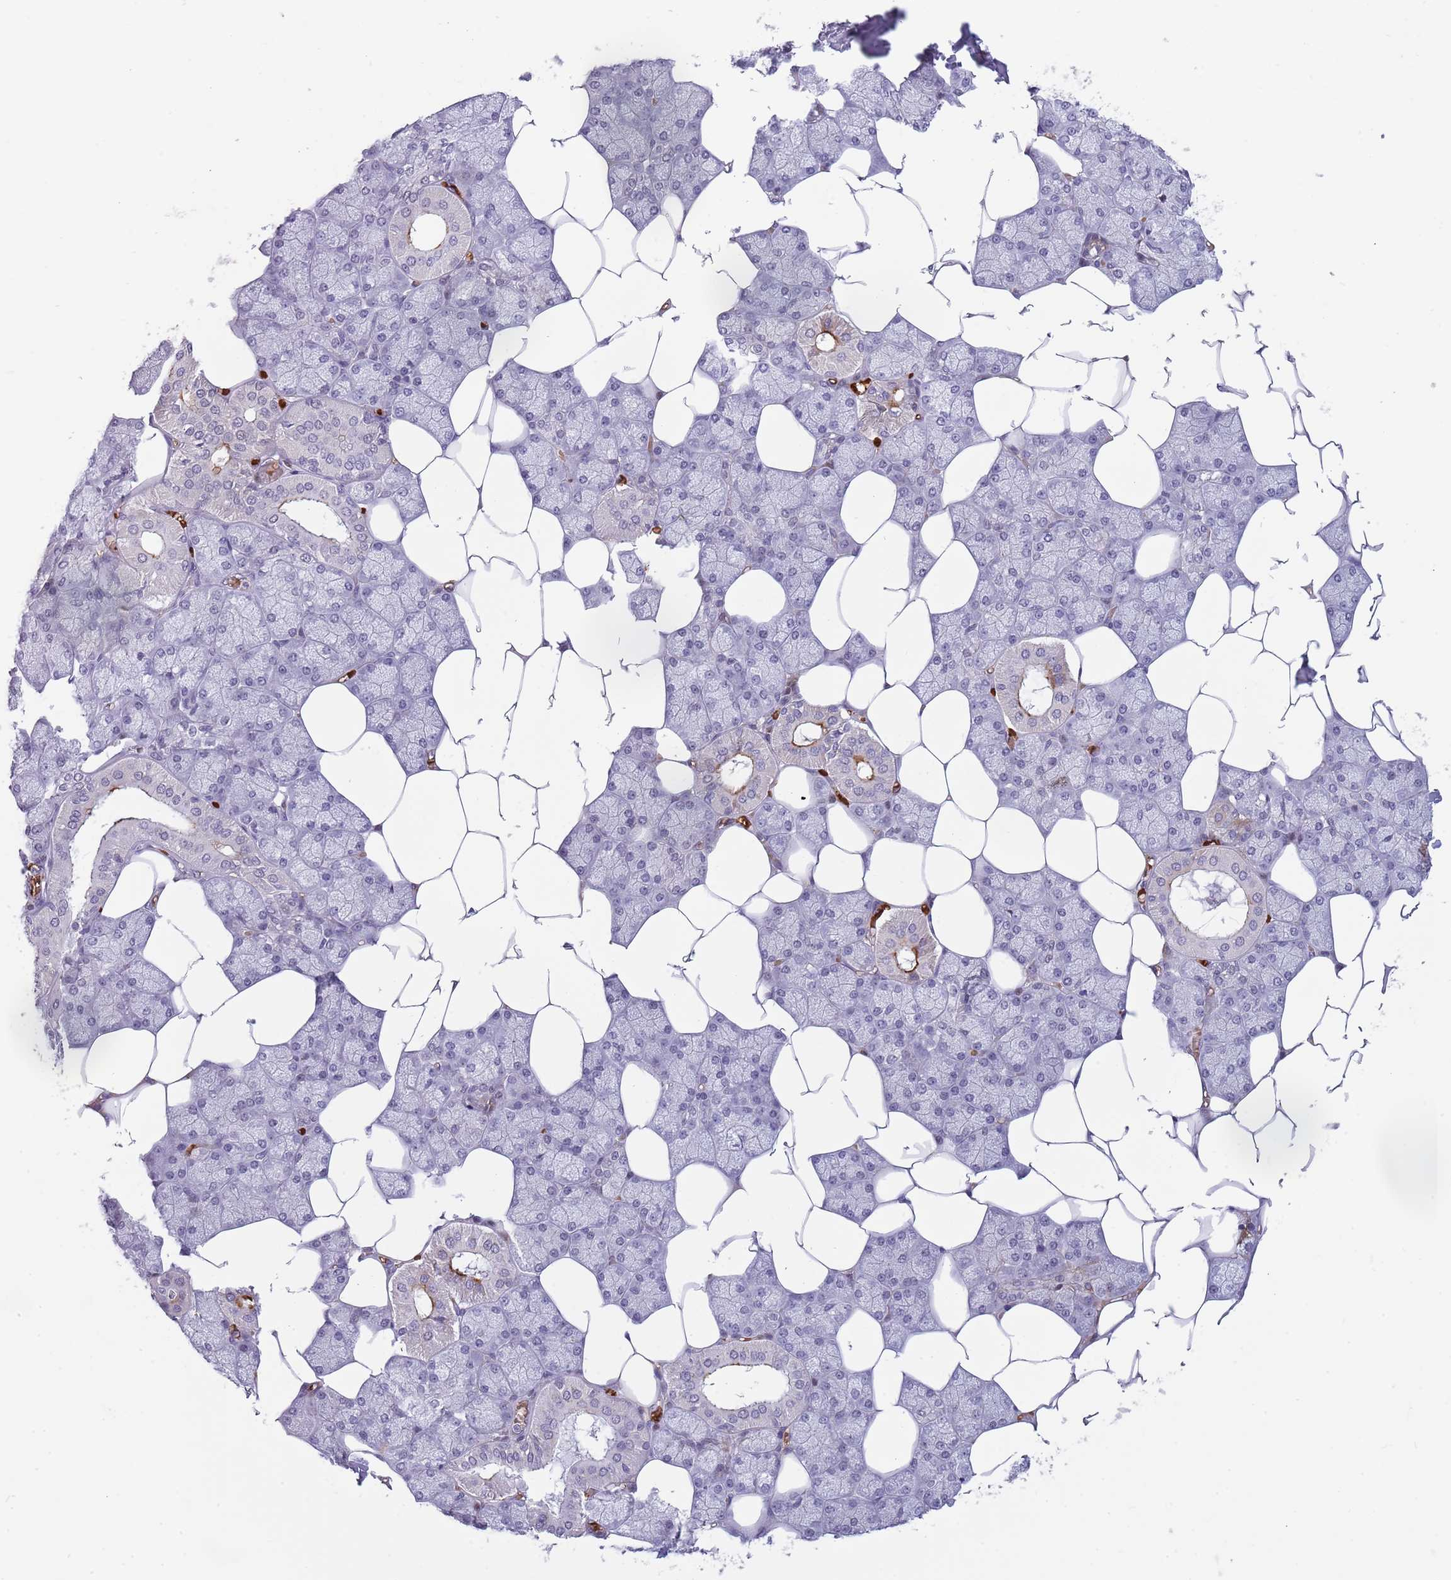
{"staining": {"intensity": "weak", "quantity": "<25%", "location": "cytoplasmic/membranous"}, "tissue": "salivary gland", "cell_type": "Glandular cells", "image_type": "normal", "snomed": [{"axis": "morphology", "description": "Normal tissue, NOS"}, {"axis": "topography", "description": "Salivary gland"}], "caption": "IHC of benign human salivary gland displays no staining in glandular cells.", "gene": "LYPD6B", "patient": {"sex": "male", "age": 62}}